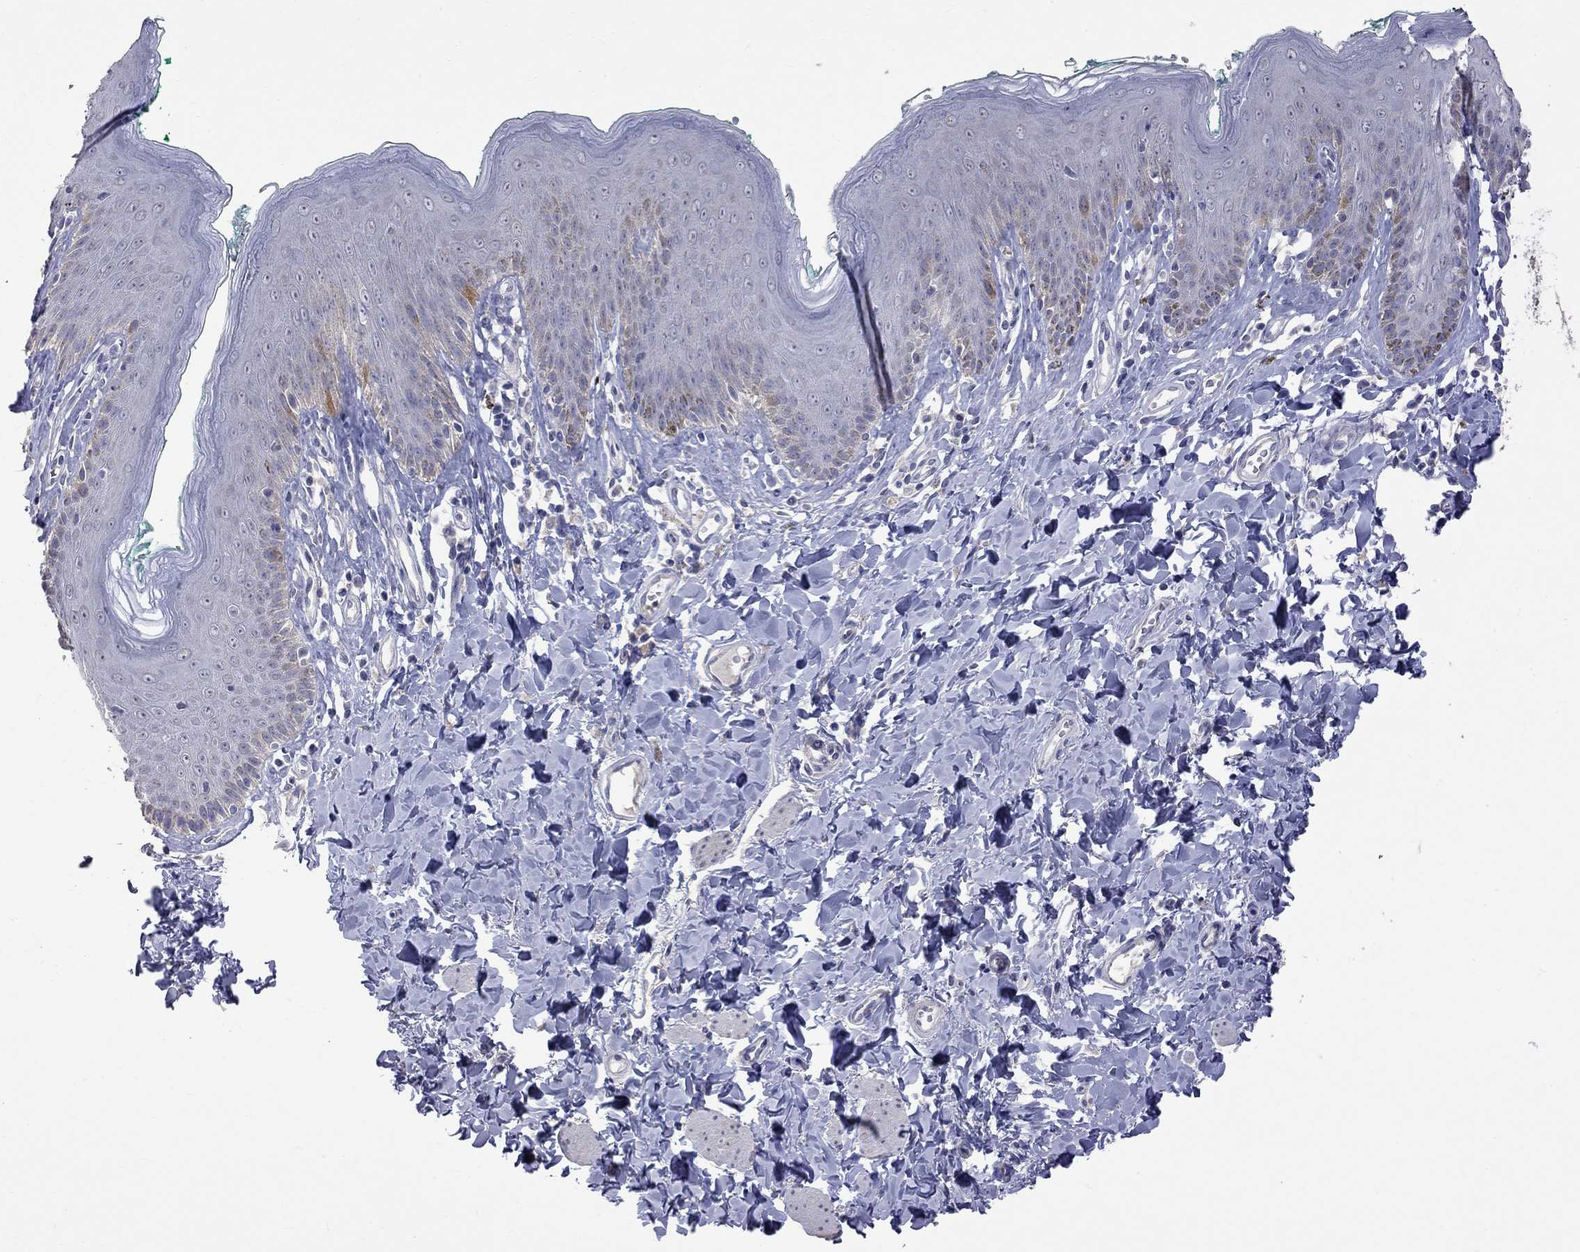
{"staining": {"intensity": "weak", "quantity": "<25%", "location": "cytoplasmic/membranous"}, "tissue": "skin", "cell_type": "Epidermal cells", "image_type": "normal", "snomed": [{"axis": "morphology", "description": "Normal tissue, NOS"}, {"axis": "topography", "description": "Vulva"}], "caption": "Immunohistochemical staining of normal human skin shows no significant staining in epidermal cells. (DAB immunohistochemistry visualized using brightfield microscopy, high magnification).", "gene": "CKAP2", "patient": {"sex": "female", "age": 66}}